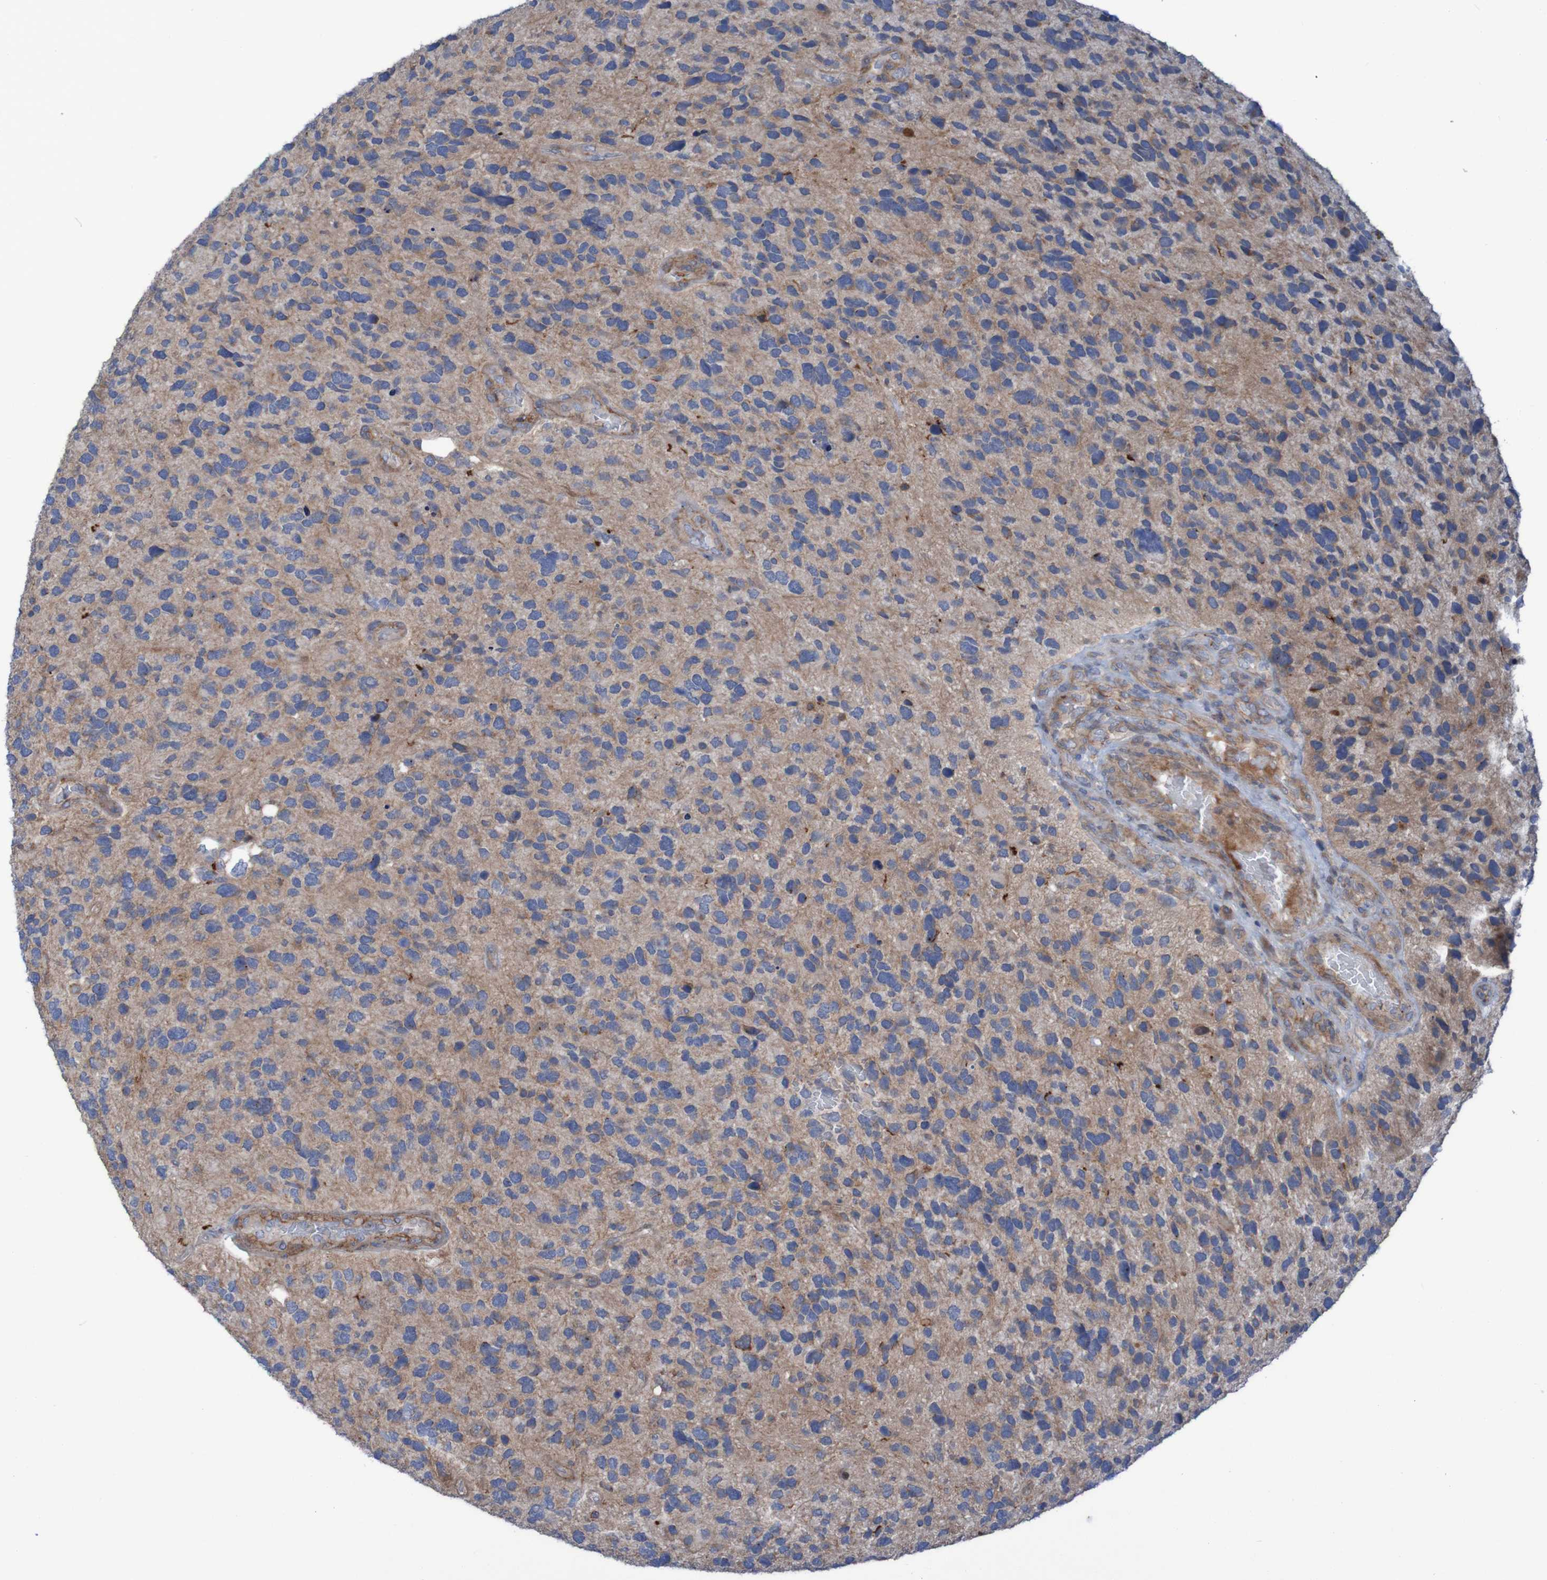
{"staining": {"intensity": "negative", "quantity": "none", "location": "none"}, "tissue": "glioma", "cell_type": "Tumor cells", "image_type": "cancer", "snomed": [{"axis": "morphology", "description": "Glioma, malignant, High grade"}, {"axis": "topography", "description": "Brain"}], "caption": "This is a histopathology image of IHC staining of glioma, which shows no positivity in tumor cells. Nuclei are stained in blue.", "gene": "PDGFB", "patient": {"sex": "female", "age": 58}}